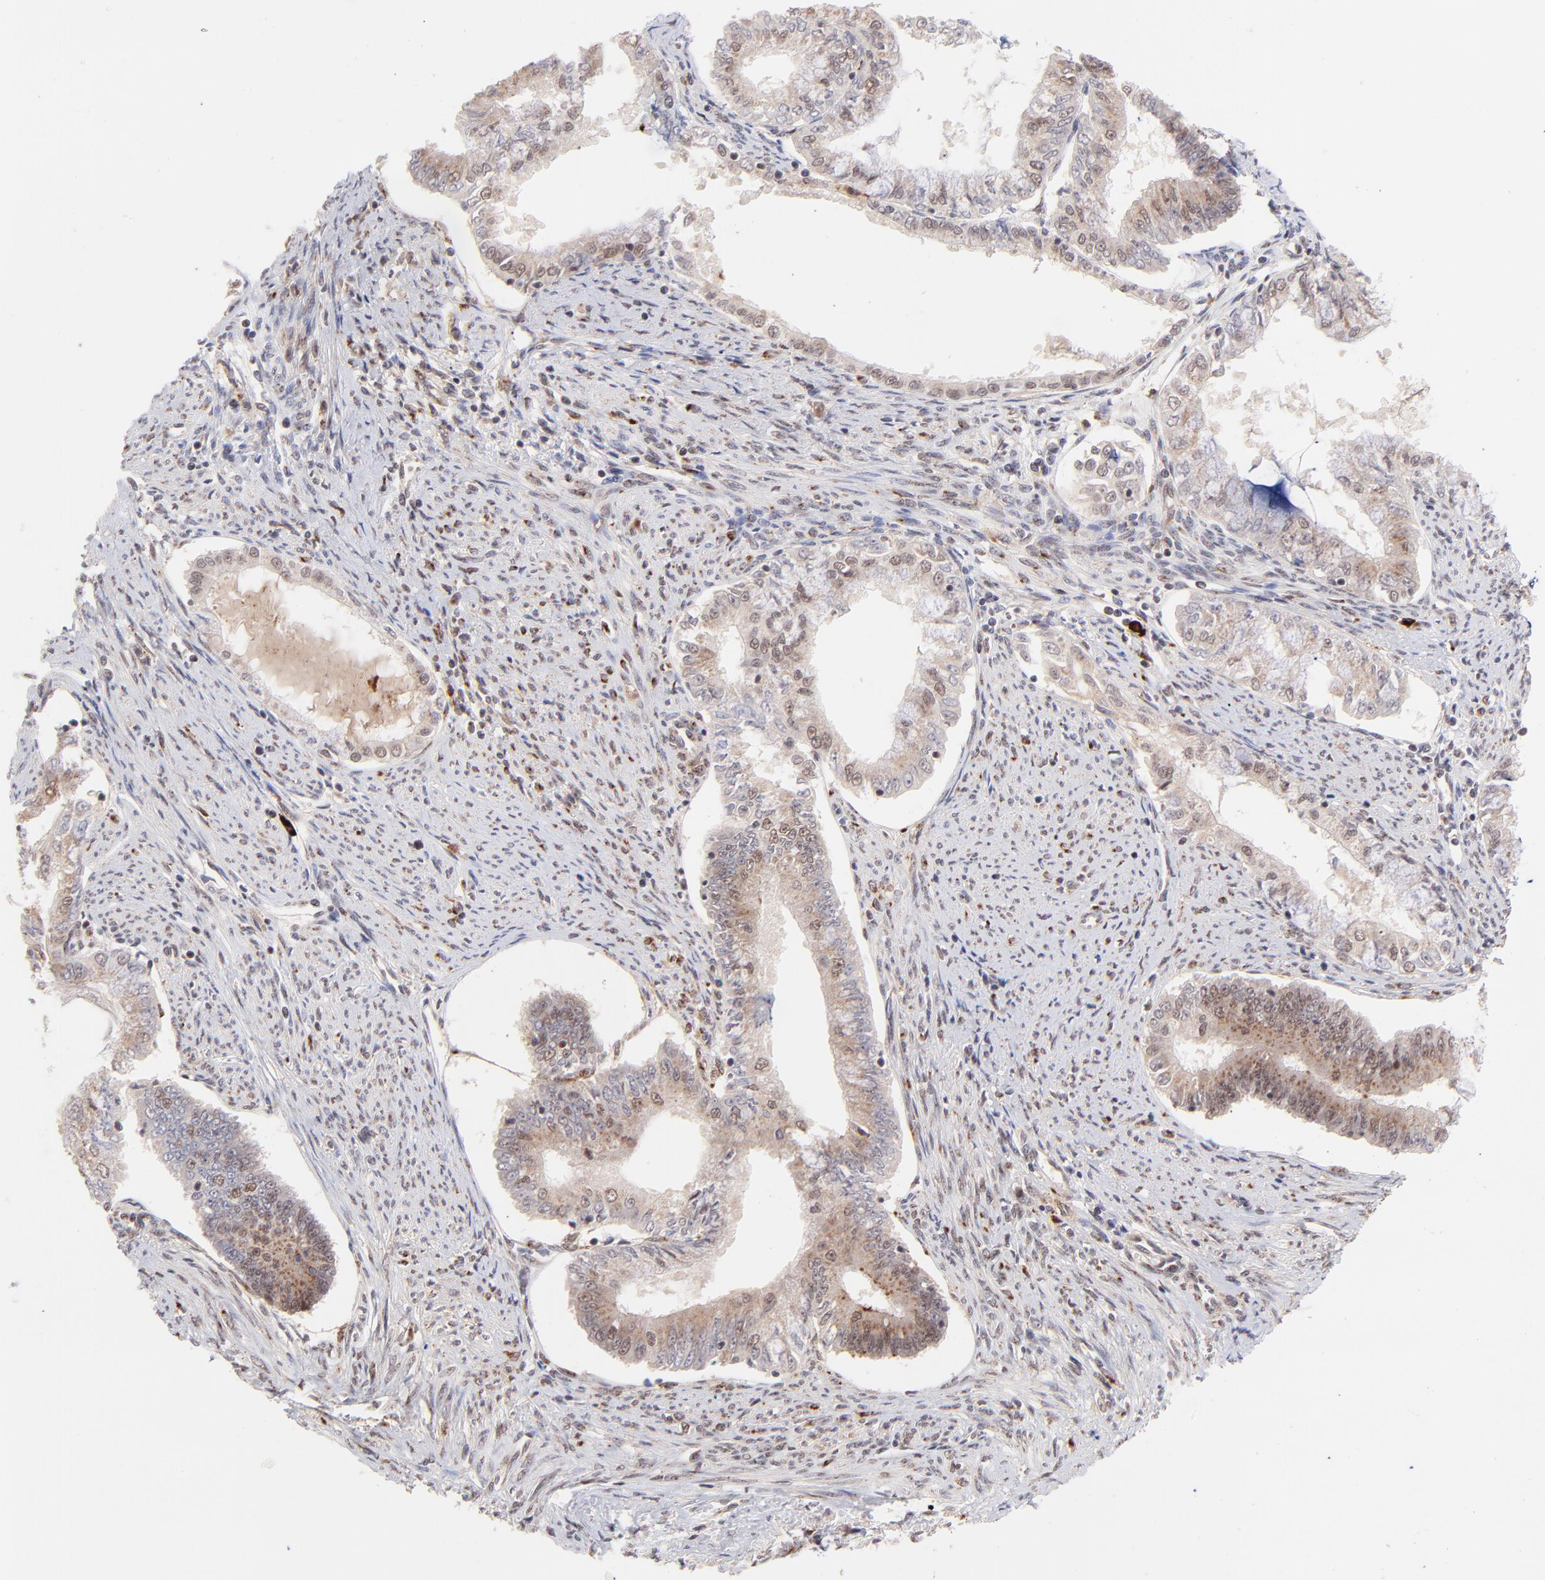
{"staining": {"intensity": "weak", "quantity": "25%-75%", "location": "cytoplasmic/membranous,nuclear"}, "tissue": "endometrial cancer", "cell_type": "Tumor cells", "image_type": "cancer", "snomed": [{"axis": "morphology", "description": "Adenocarcinoma, NOS"}, {"axis": "topography", "description": "Endometrium"}], "caption": "Weak cytoplasmic/membranous and nuclear protein expression is identified in approximately 25%-75% of tumor cells in endometrial cancer (adenocarcinoma).", "gene": "MED12", "patient": {"sex": "female", "age": 76}}